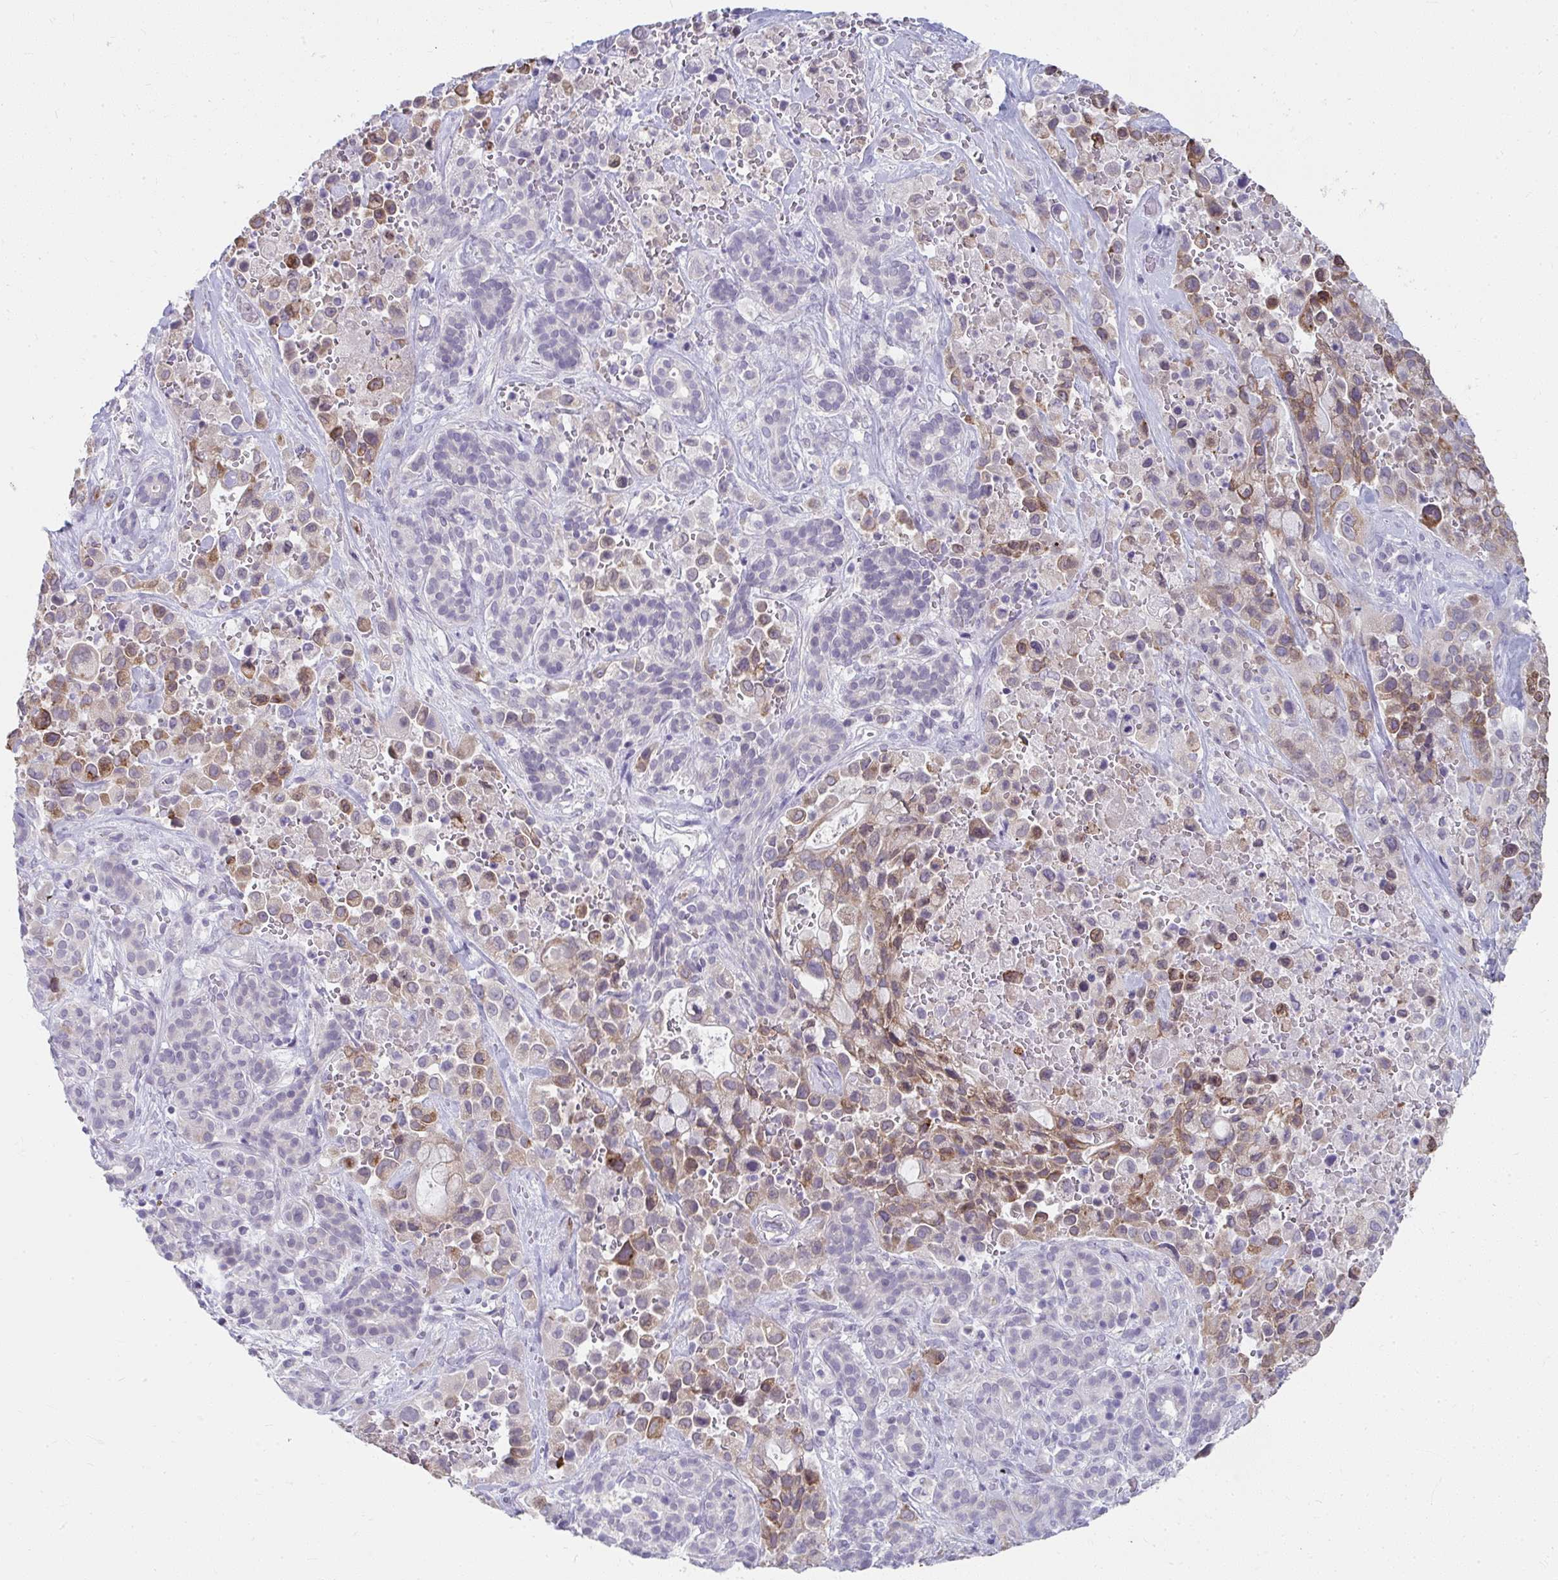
{"staining": {"intensity": "moderate", "quantity": "25%-75%", "location": "cytoplasmic/membranous"}, "tissue": "pancreatic cancer", "cell_type": "Tumor cells", "image_type": "cancer", "snomed": [{"axis": "morphology", "description": "Adenocarcinoma, NOS"}, {"axis": "topography", "description": "Pancreas"}], "caption": "Immunohistochemistry (IHC) micrograph of neoplastic tissue: pancreatic cancer stained using immunohistochemistry (IHC) shows medium levels of moderate protein expression localized specifically in the cytoplasmic/membranous of tumor cells, appearing as a cytoplasmic/membranous brown color.", "gene": "UGT3A2", "patient": {"sex": "male", "age": 44}}